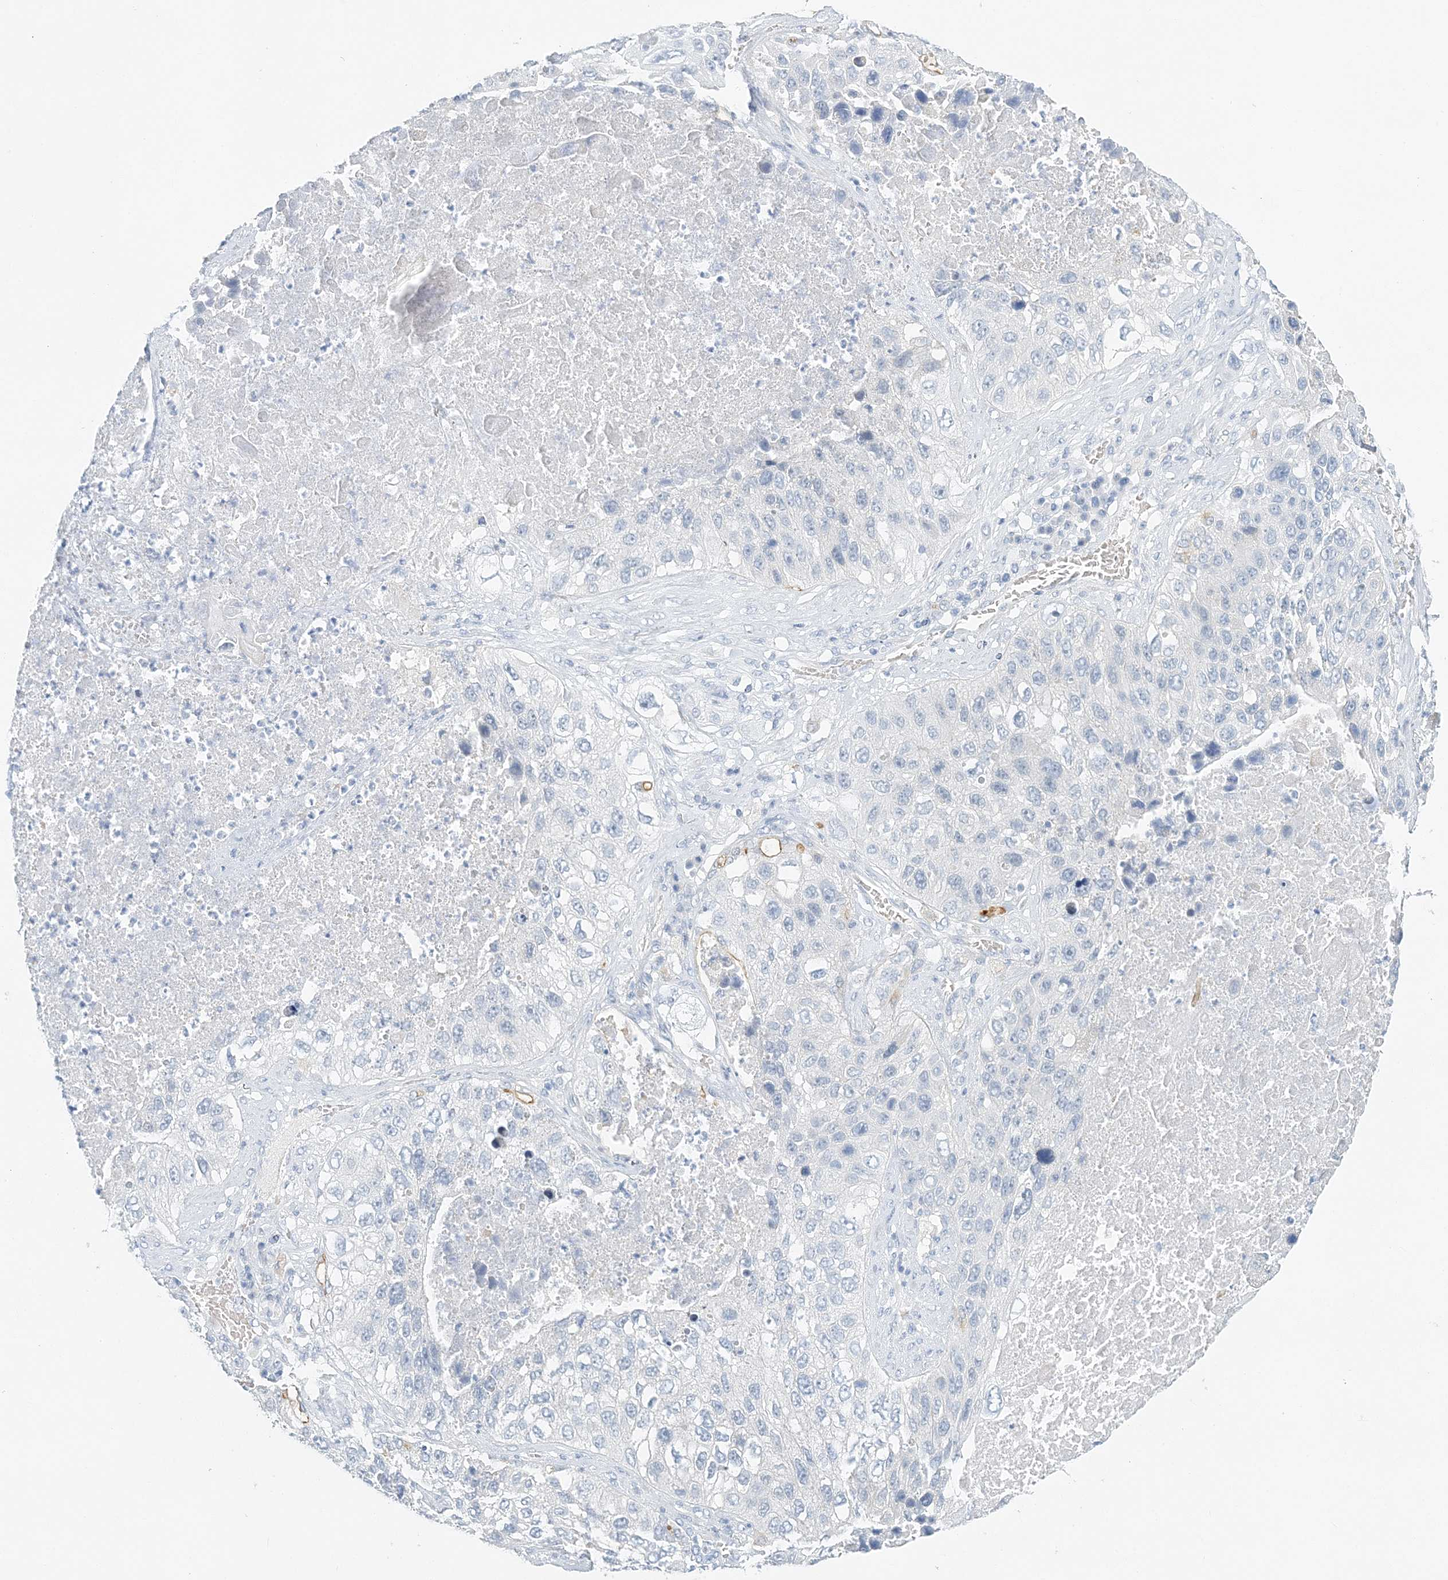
{"staining": {"intensity": "negative", "quantity": "none", "location": "none"}, "tissue": "lung cancer", "cell_type": "Tumor cells", "image_type": "cancer", "snomed": [{"axis": "morphology", "description": "Squamous cell carcinoma, NOS"}, {"axis": "topography", "description": "Lung"}], "caption": "The immunohistochemistry histopathology image has no significant positivity in tumor cells of lung cancer (squamous cell carcinoma) tissue.", "gene": "VILL", "patient": {"sex": "male", "age": 61}}